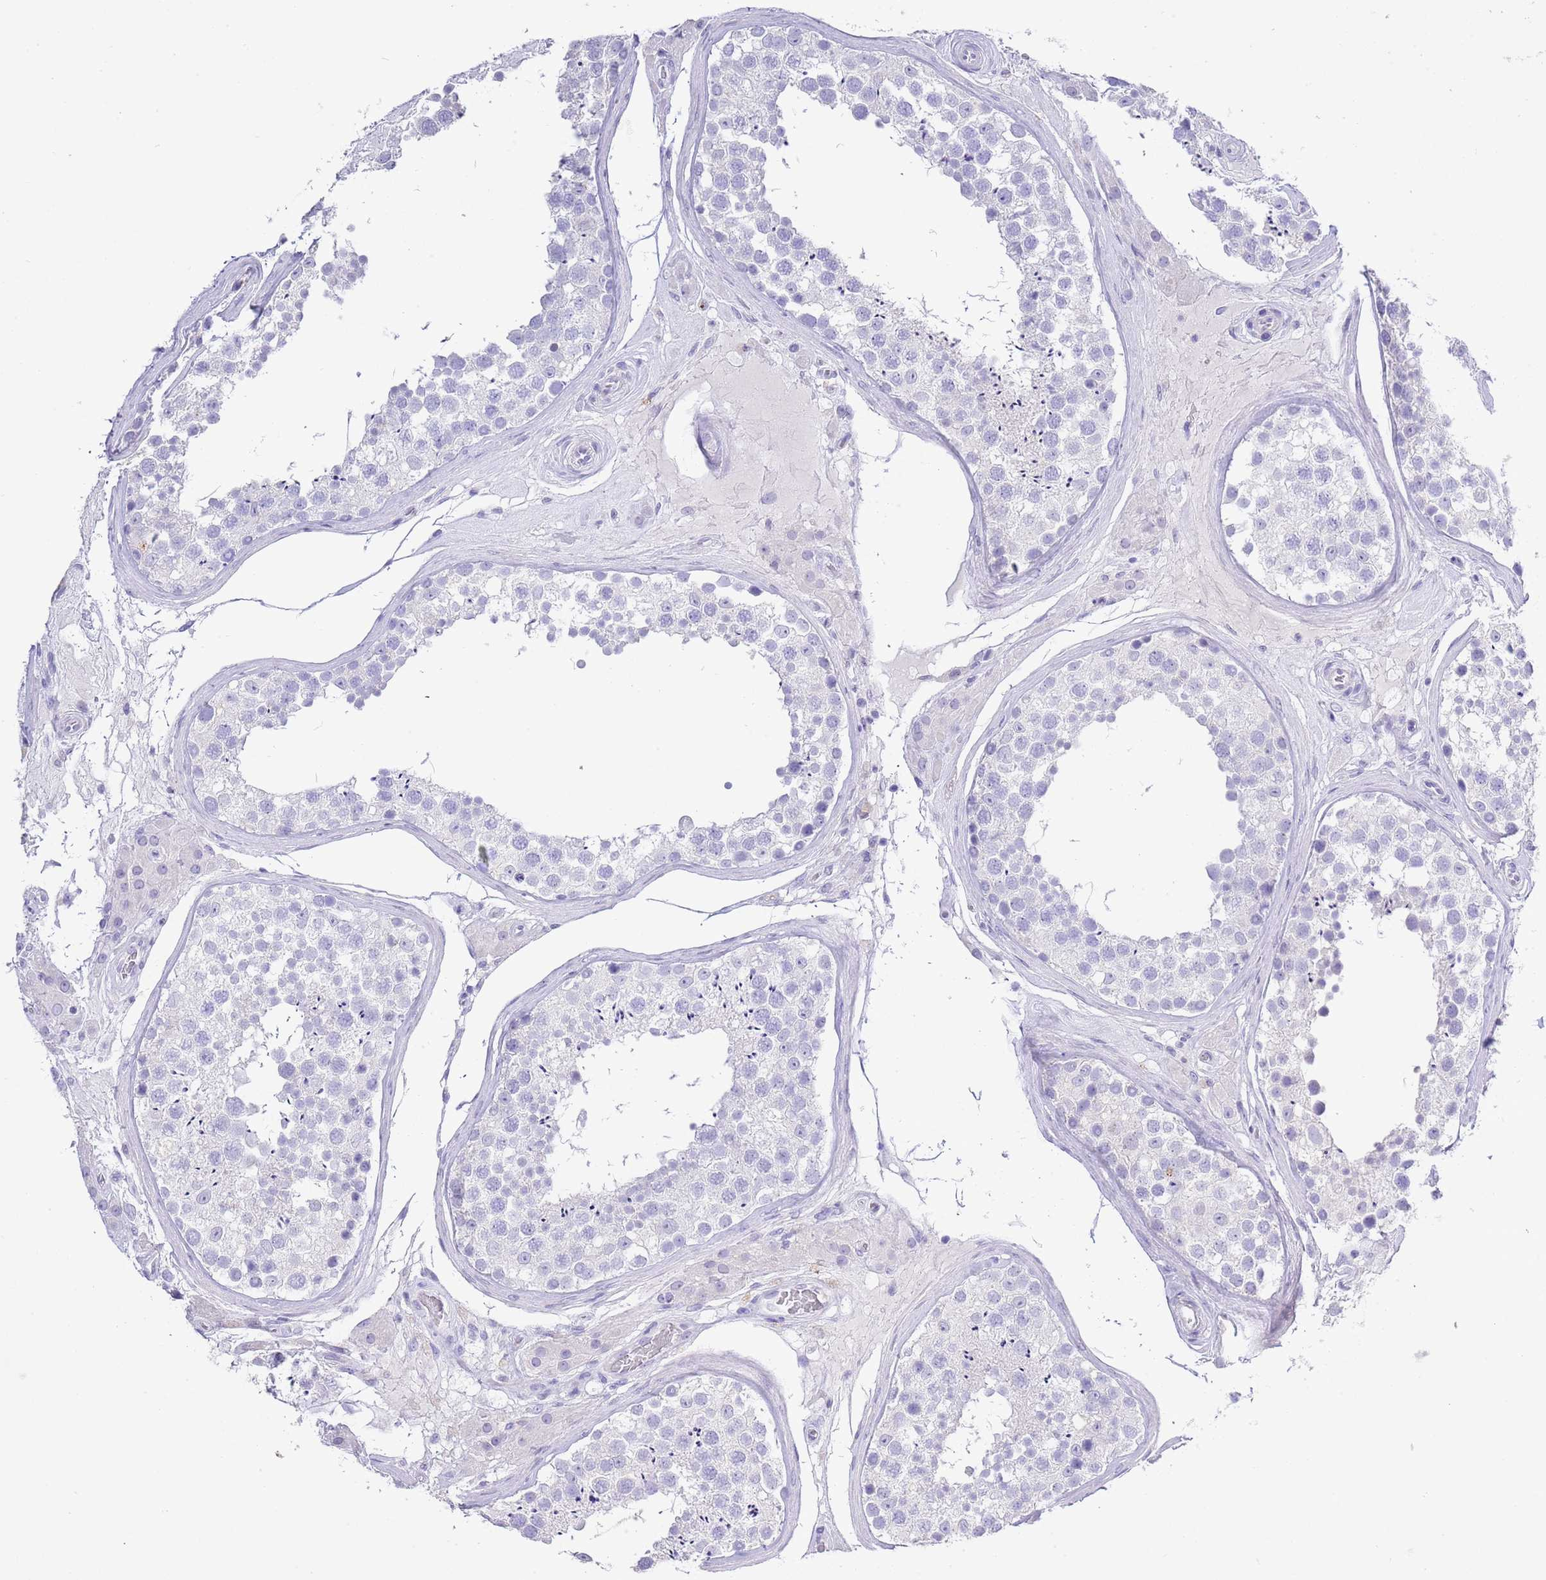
{"staining": {"intensity": "negative", "quantity": "none", "location": "none"}, "tissue": "testis", "cell_type": "Cells in seminiferous ducts", "image_type": "normal", "snomed": [{"axis": "morphology", "description": "Normal tissue, NOS"}, {"axis": "topography", "description": "Testis"}], "caption": "IHC micrograph of unremarkable testis: human testis stained with DAB reveals no significant protein staining in cells in seminiferous ducts.", "gene": "OR2Z1", "patient": {"sex": "male", "age": 46}}